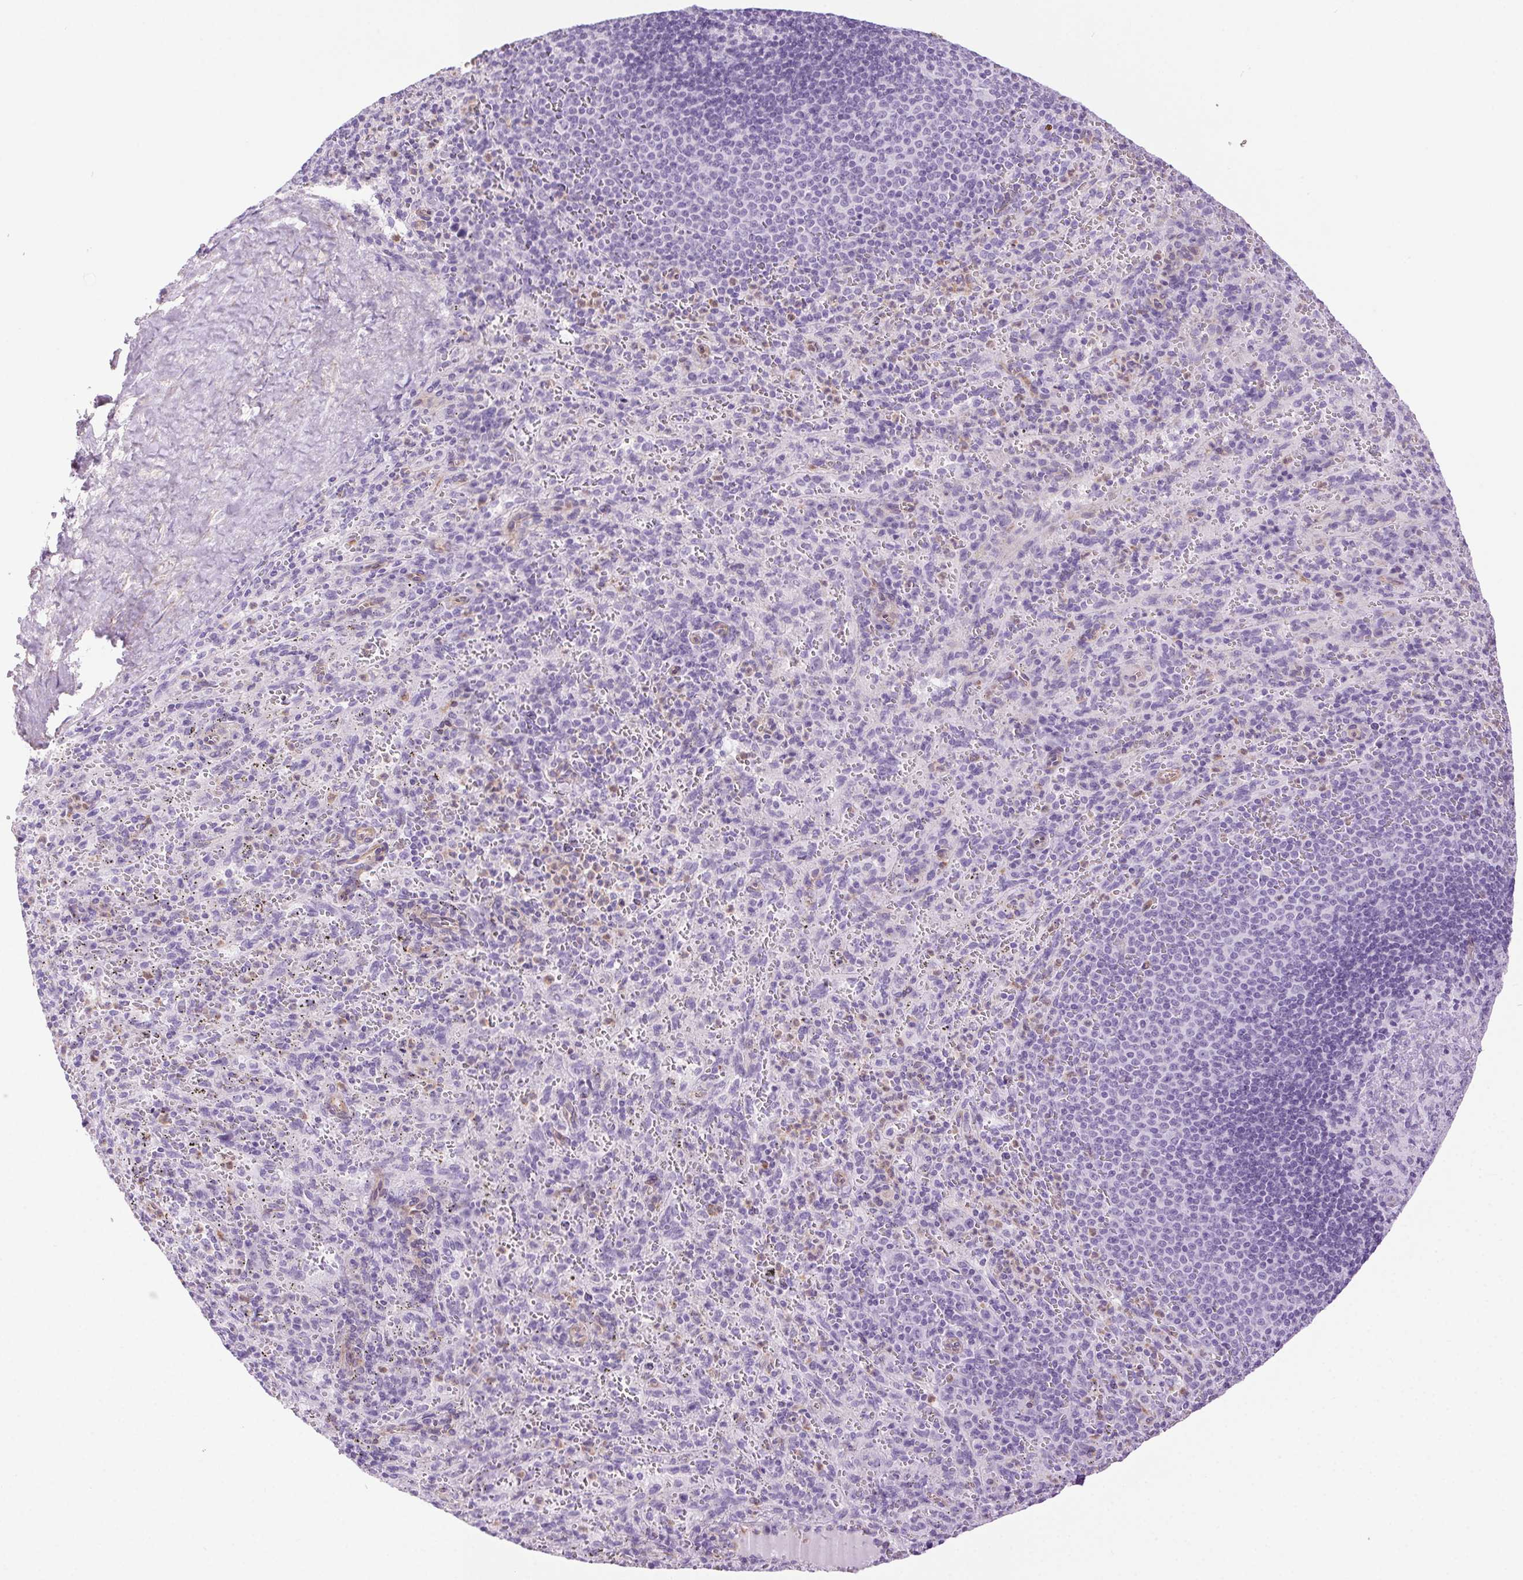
{"staining": {"intensity": "negative", "quantity": "none", "location": "none"}, "tissue": "spleen", "cell_type": "Cells in red pulp", "image_type": "normal", "snomed": [{"axis": "morphology", "description": "Normal tissue, NOS"}, {"axis": "topography", "description": "Spleen"}], "caption": "This is a histopathology image of IHC staining of normal spleen, which shows no positivity in cells in red pulp. (DAB (3,3'-diaminobenzidine) immunohistochemistry (IHC), high magnification).", "gene": "SHCBP1L", "patient": {"sex": "male", "age": 57}}